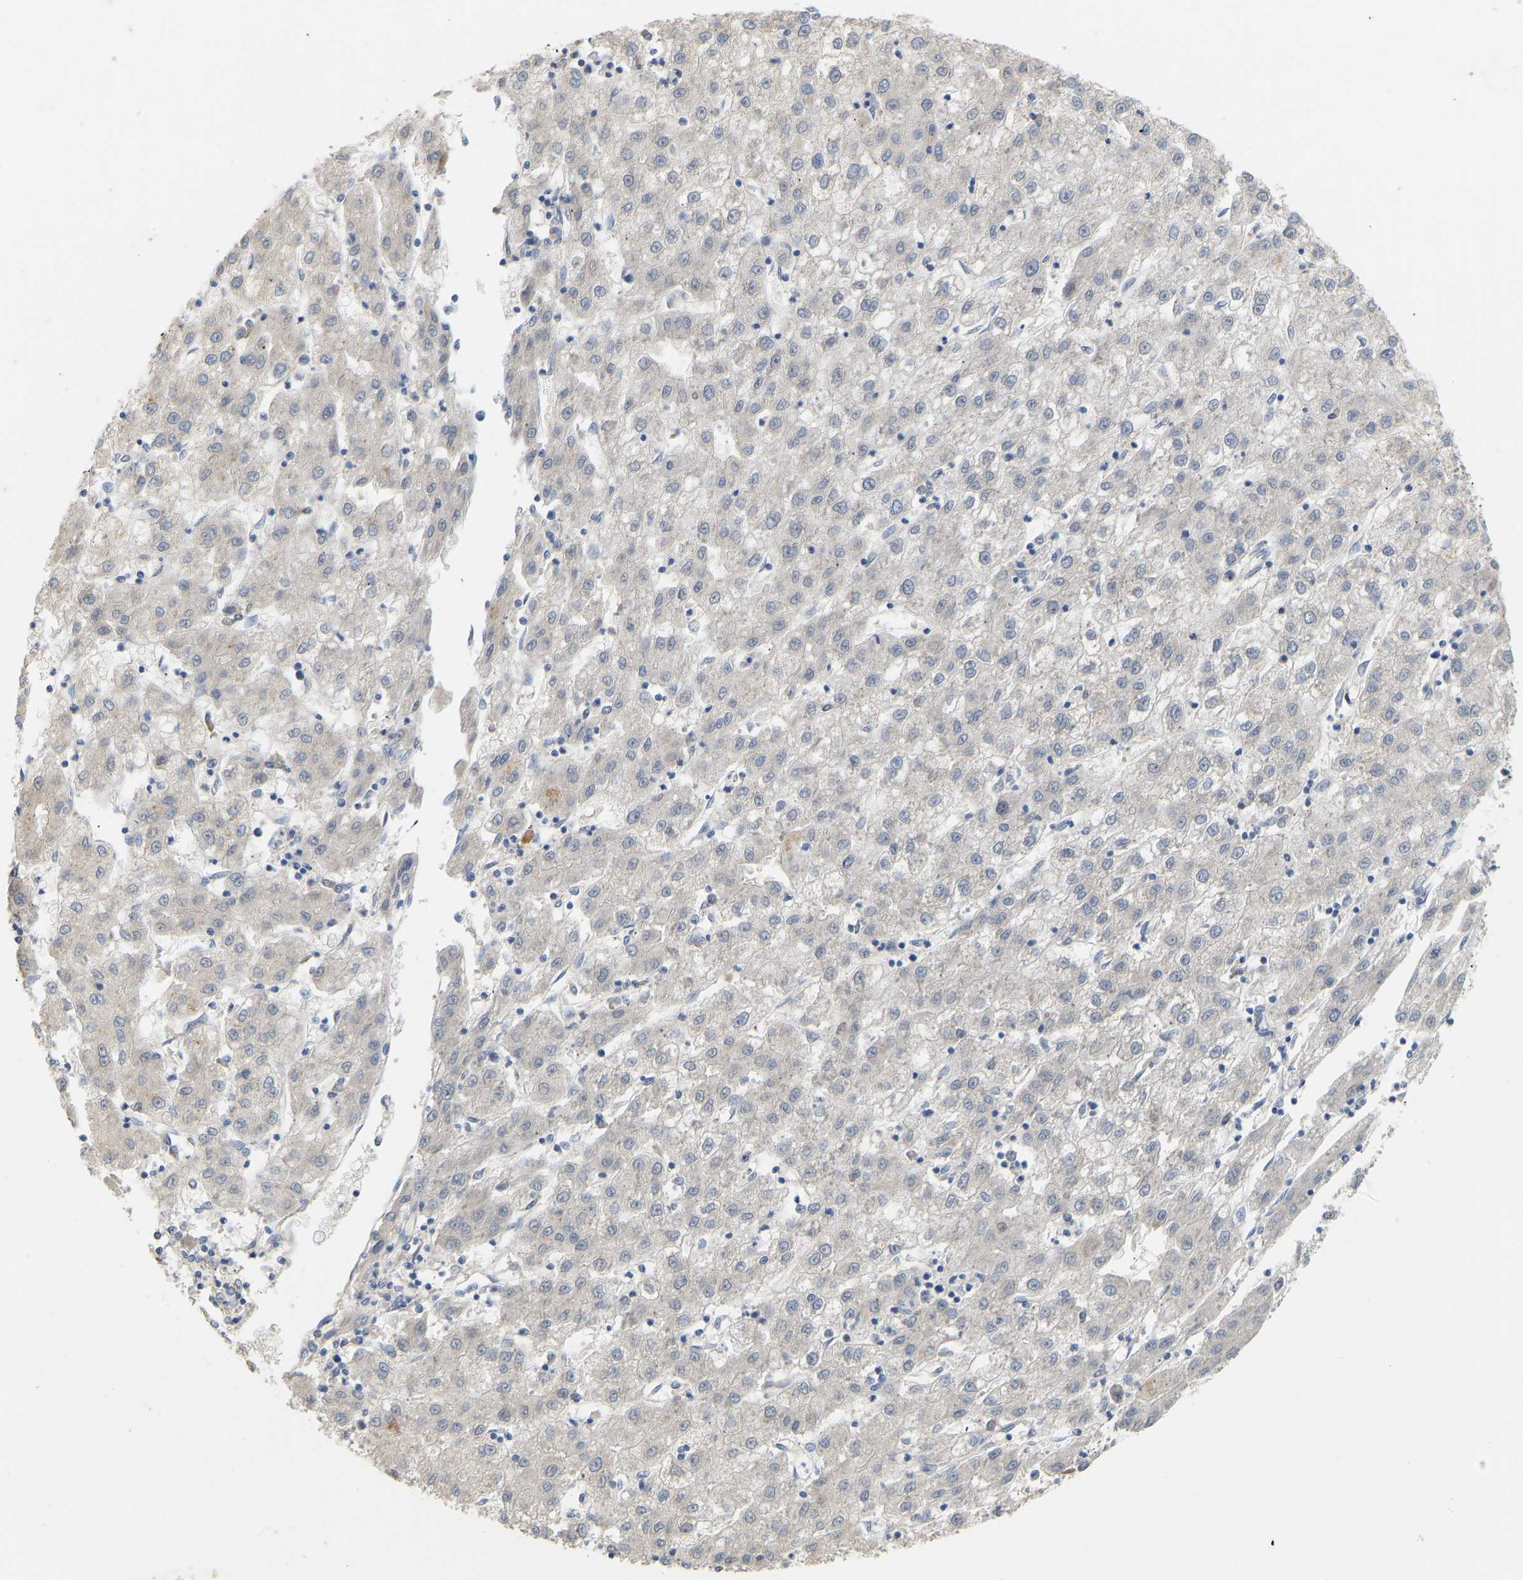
{"staining": {"intensity": "negative", "quantity": "none", "location": "none"}, "tissue": "liver cancer", "cell_type": "Tumor cells", "image_type": "cancer", "snomed": [{"axis": "morphology", "description": "Carcinoma, Hepatocellular, NOS"}, {"axis": "topography", "description": "Liver"}], "caption": "IHC of liver cancer exhibits no positivity in tumor cells.", "gene": "HACD2", "patient": {"sex": "male", "age": 72}}